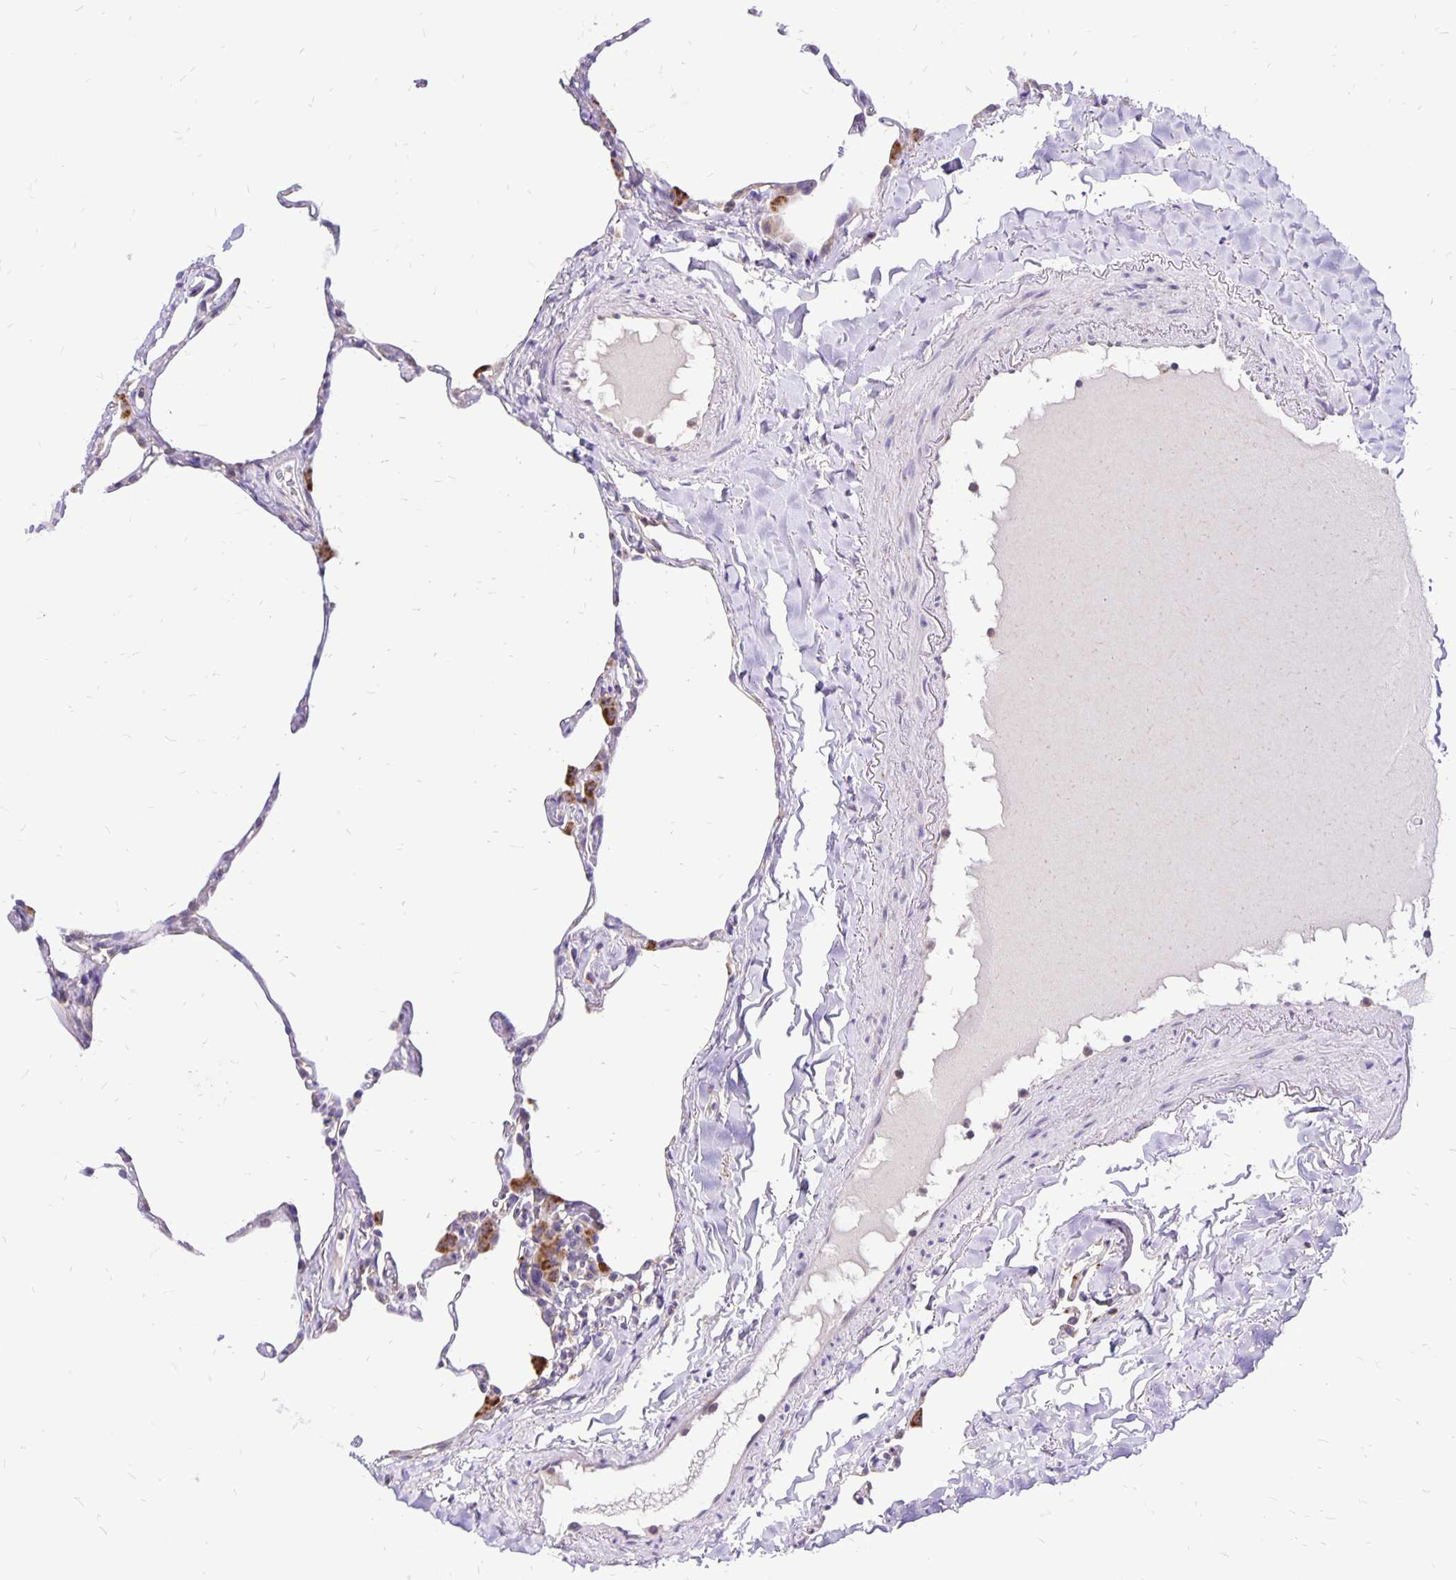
{"staining": {"intensity": "negative", "quantity": "none", "location": "none"}, "tissue": "lung", "cell_type": "Alveolar cells", "image_type": "normal", "snomed": [{"axis": "morphology", "description": "Normal tissue, NOS"}, {"axis": "topography", "description": "Lung"}], "caption": "The IHC photomicrograph has no significant positivity in alveolar cells of lung.", "gene": "EIF5A", "patient": {"sex": "male", "age": 65}}